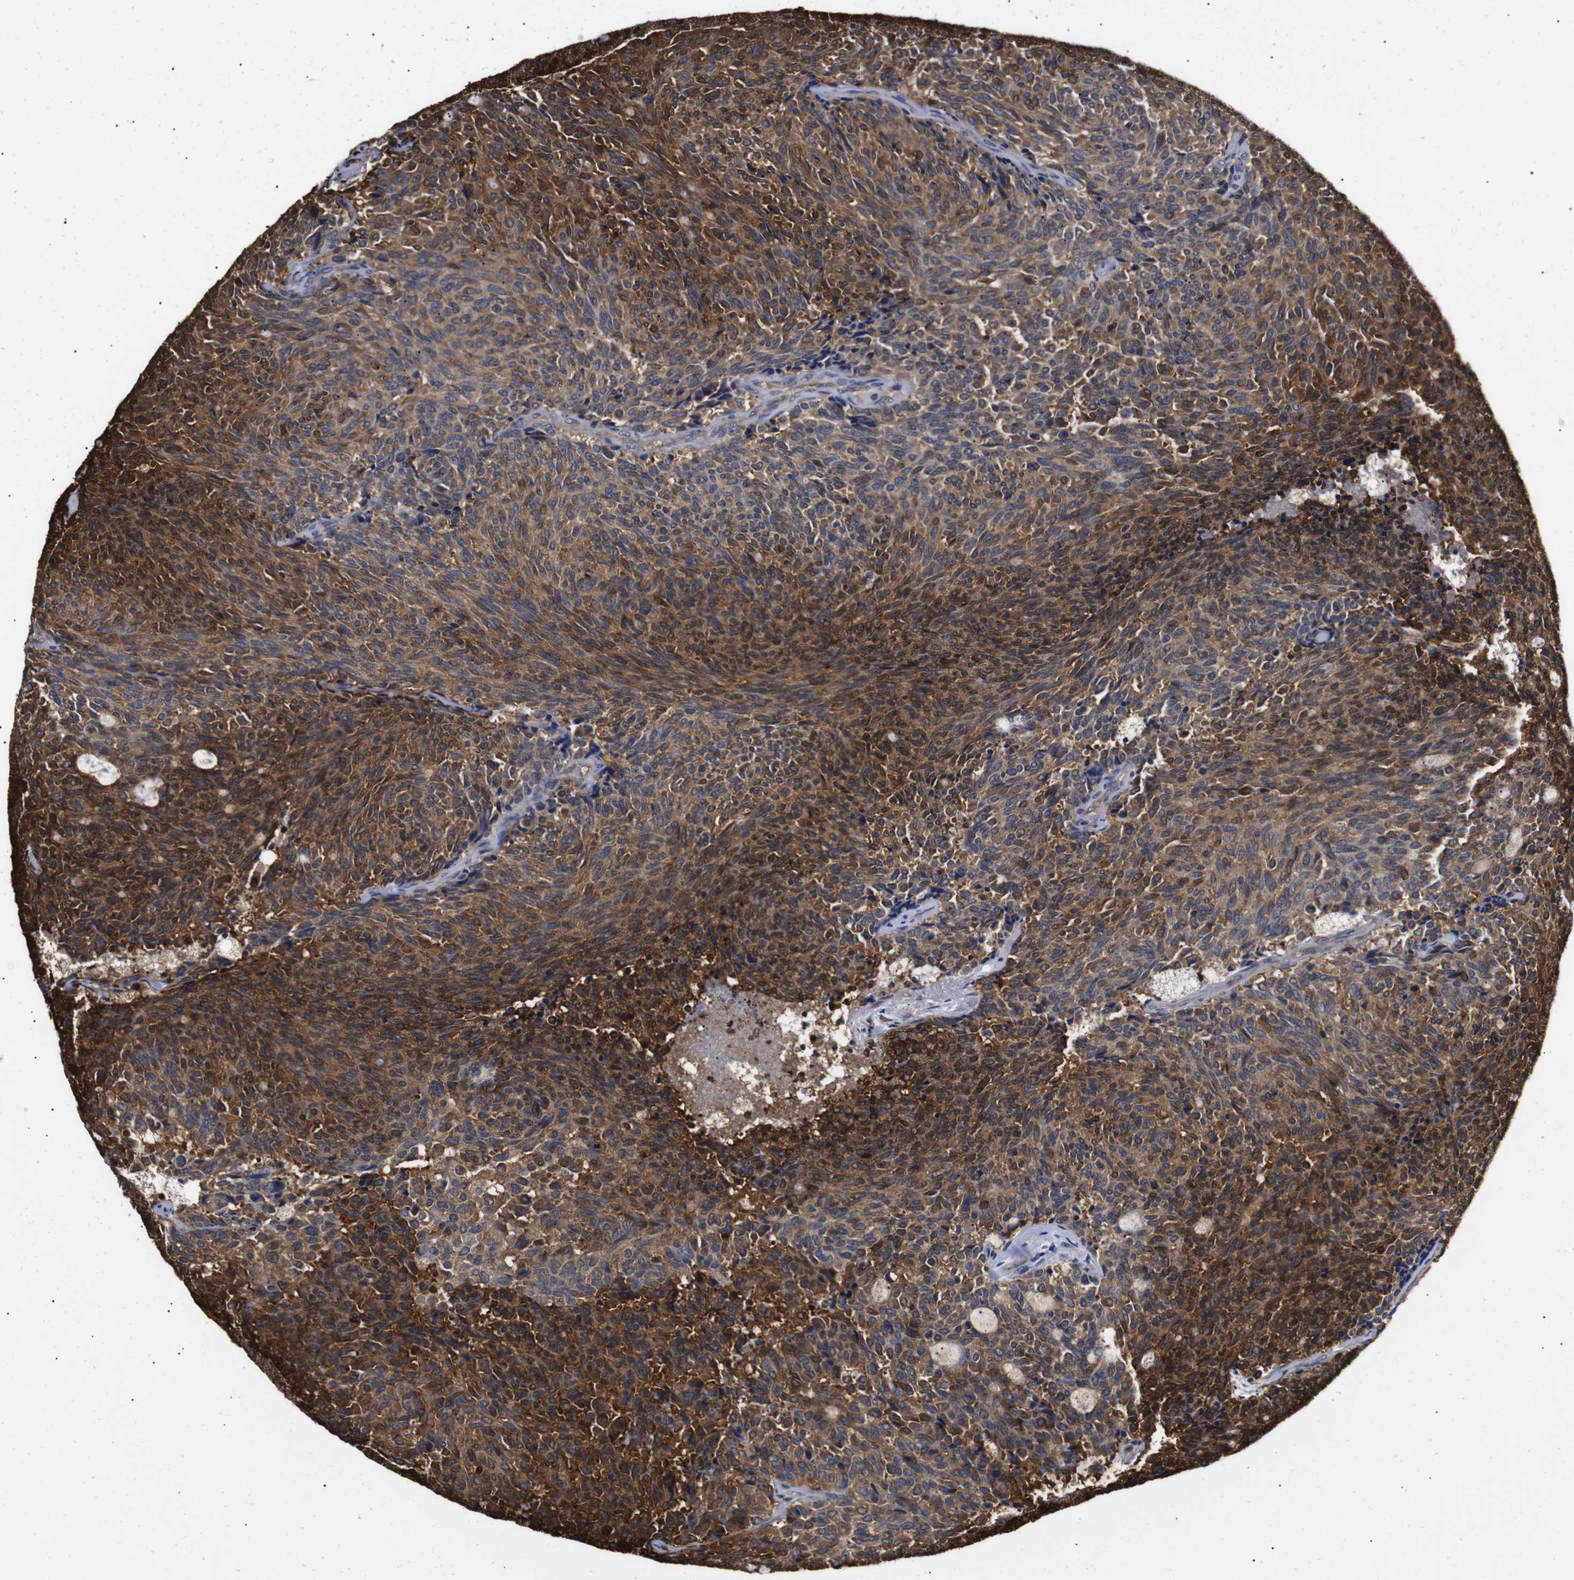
{"staining": {"intensity": "strong", "quantity": ">75%", "location": "cytoplasmic/membranous"}, "tissue": "carcinoid", "cell_type": "Tumor cells", "image_type": "cancer", "snomed": [{"axis": "morphology", "description": "Carcinoid, malignant, NOS"}, {"axis": "topography", "description": "Pancreas"}], "caption": "A brown stain highlights strong cytoplasmic/membranous positivity of a protein in human malignant carcinoid tumor cells.", "gene": "LRRCC1", "patient": {"sex": "female", "age": 54}}